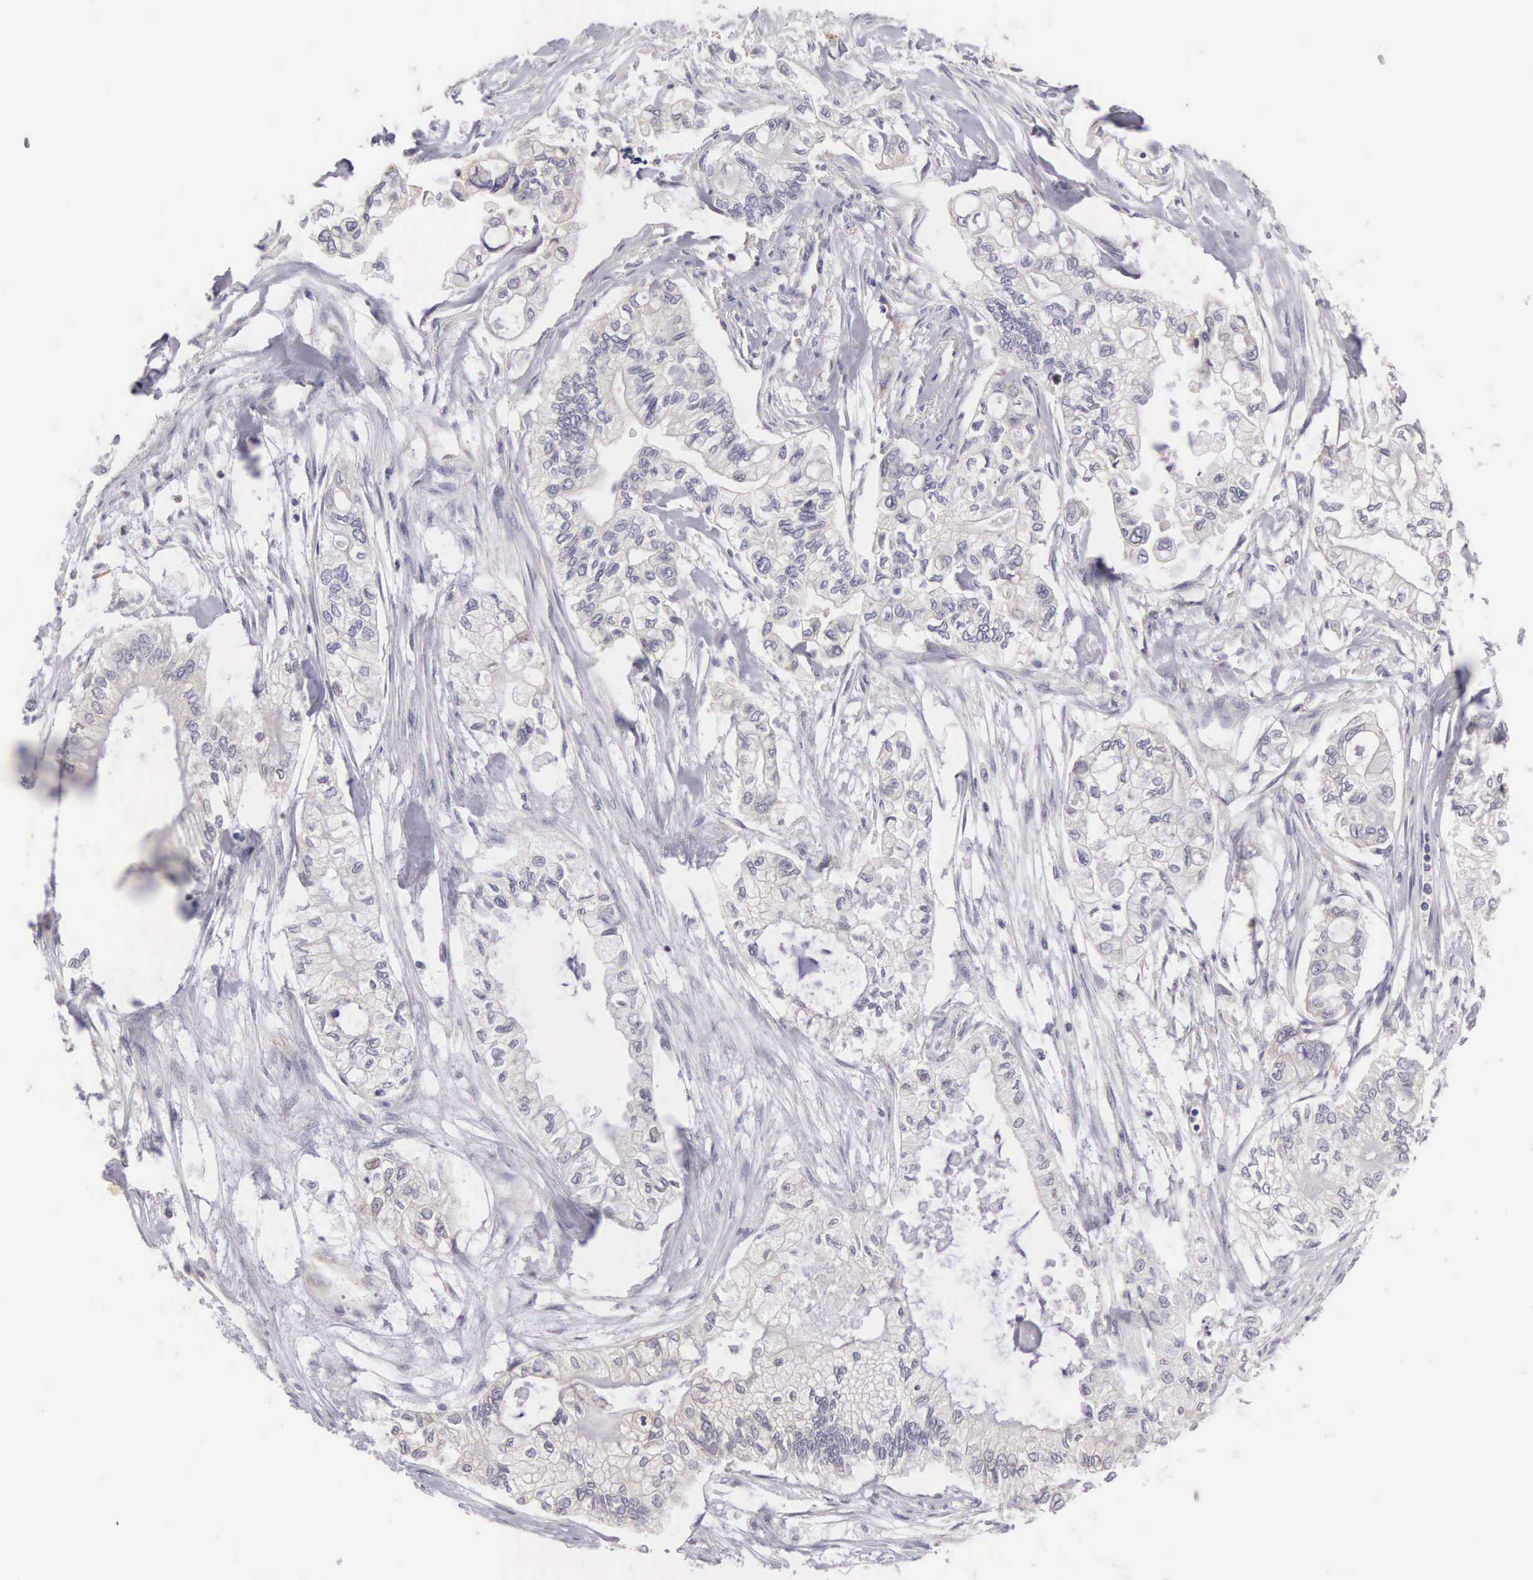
{"staining": {"intensity": "moderate", "quantity": ">75%", "location": "cytoplasmic/membranous"}, "tissue": "pancreatic cancer", "cell_type": "Tumor cells", "image_type": "cancer", "snomed": [{"axis": "morphology", "description": "Adenocarcinoma, NOS"}, {"axis": "topography", "description": "Pancreas"}], "caption": "IHC photomicrograph of neoplastic tissue: human pancreatic cancer stained using immunohistochemistry (IHC) demonstrates medium levels of moderate protein expression localized specifically in the cytoplasmic/membranous of tumor cells, appearing as a cytoplasmic/membranous brown color.", "gene": "OSBPL3", "patient": {"sex": "male", "age": 79}}